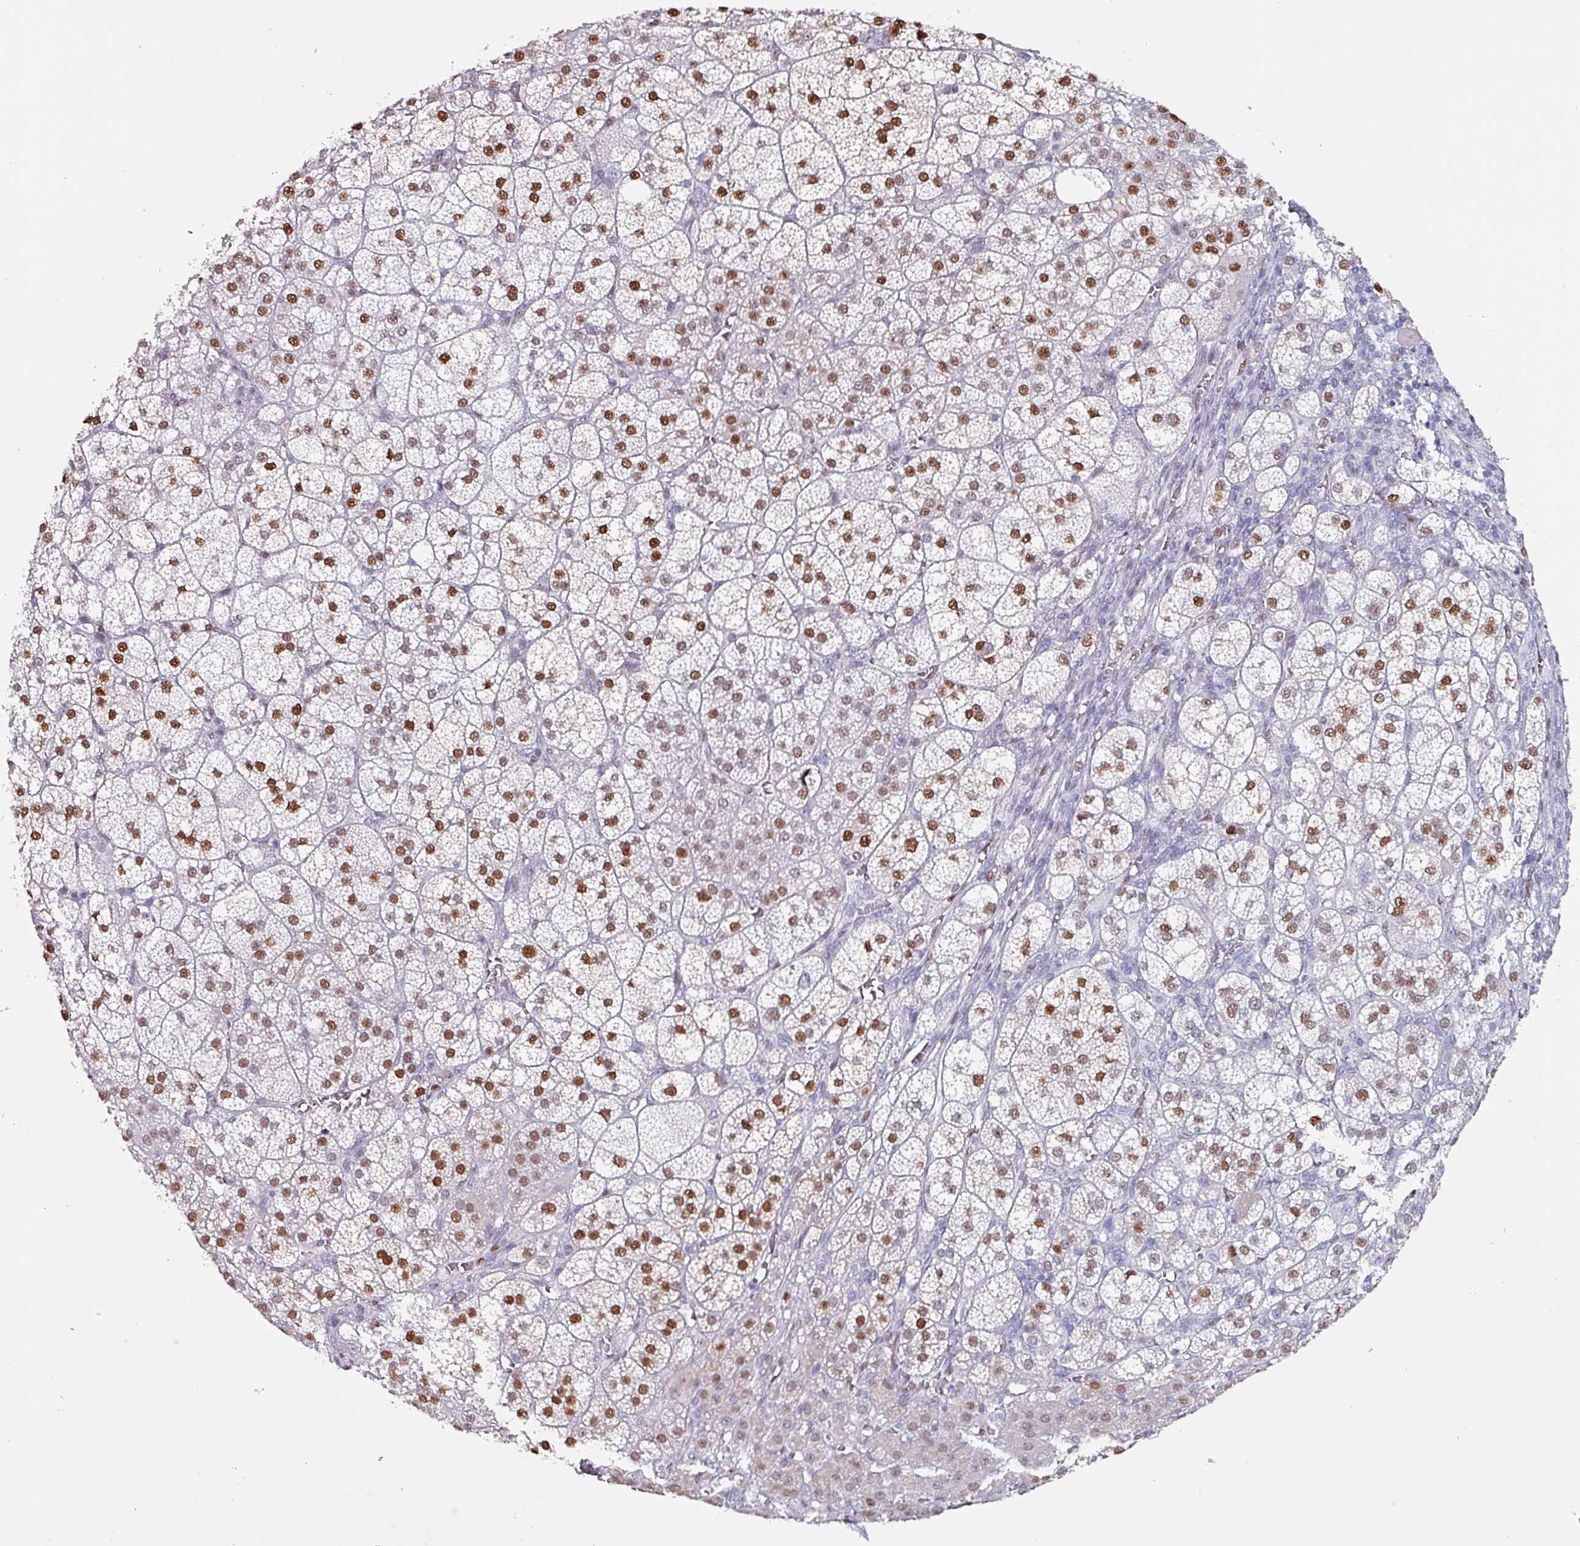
{"staining": {"intensity": "moderate", "quantity": ">75%", "location": "nuclear"}, "tissue": "adrenal gland", "cell_type": "Glandular cells", "image_type": "normal", "snomed": [{"axis": "morphology", "description": "Normal tissue, NOS"}, {"axis": "topography", "description": "Adrenal gland"}], "caption": "Immunohistochemical staining of normal adrenal gland demonstrates medium levels of moderate nuclear positivity in about >75% of glandular cells. Using DAB (3,3'-diaminobenzidine) (brown) and hematoxylin (blue) stains, captured at high magnification using brightfield microscopy.", "gene": "ZNF816", "patient": {"sex": "female", "age": 60}}